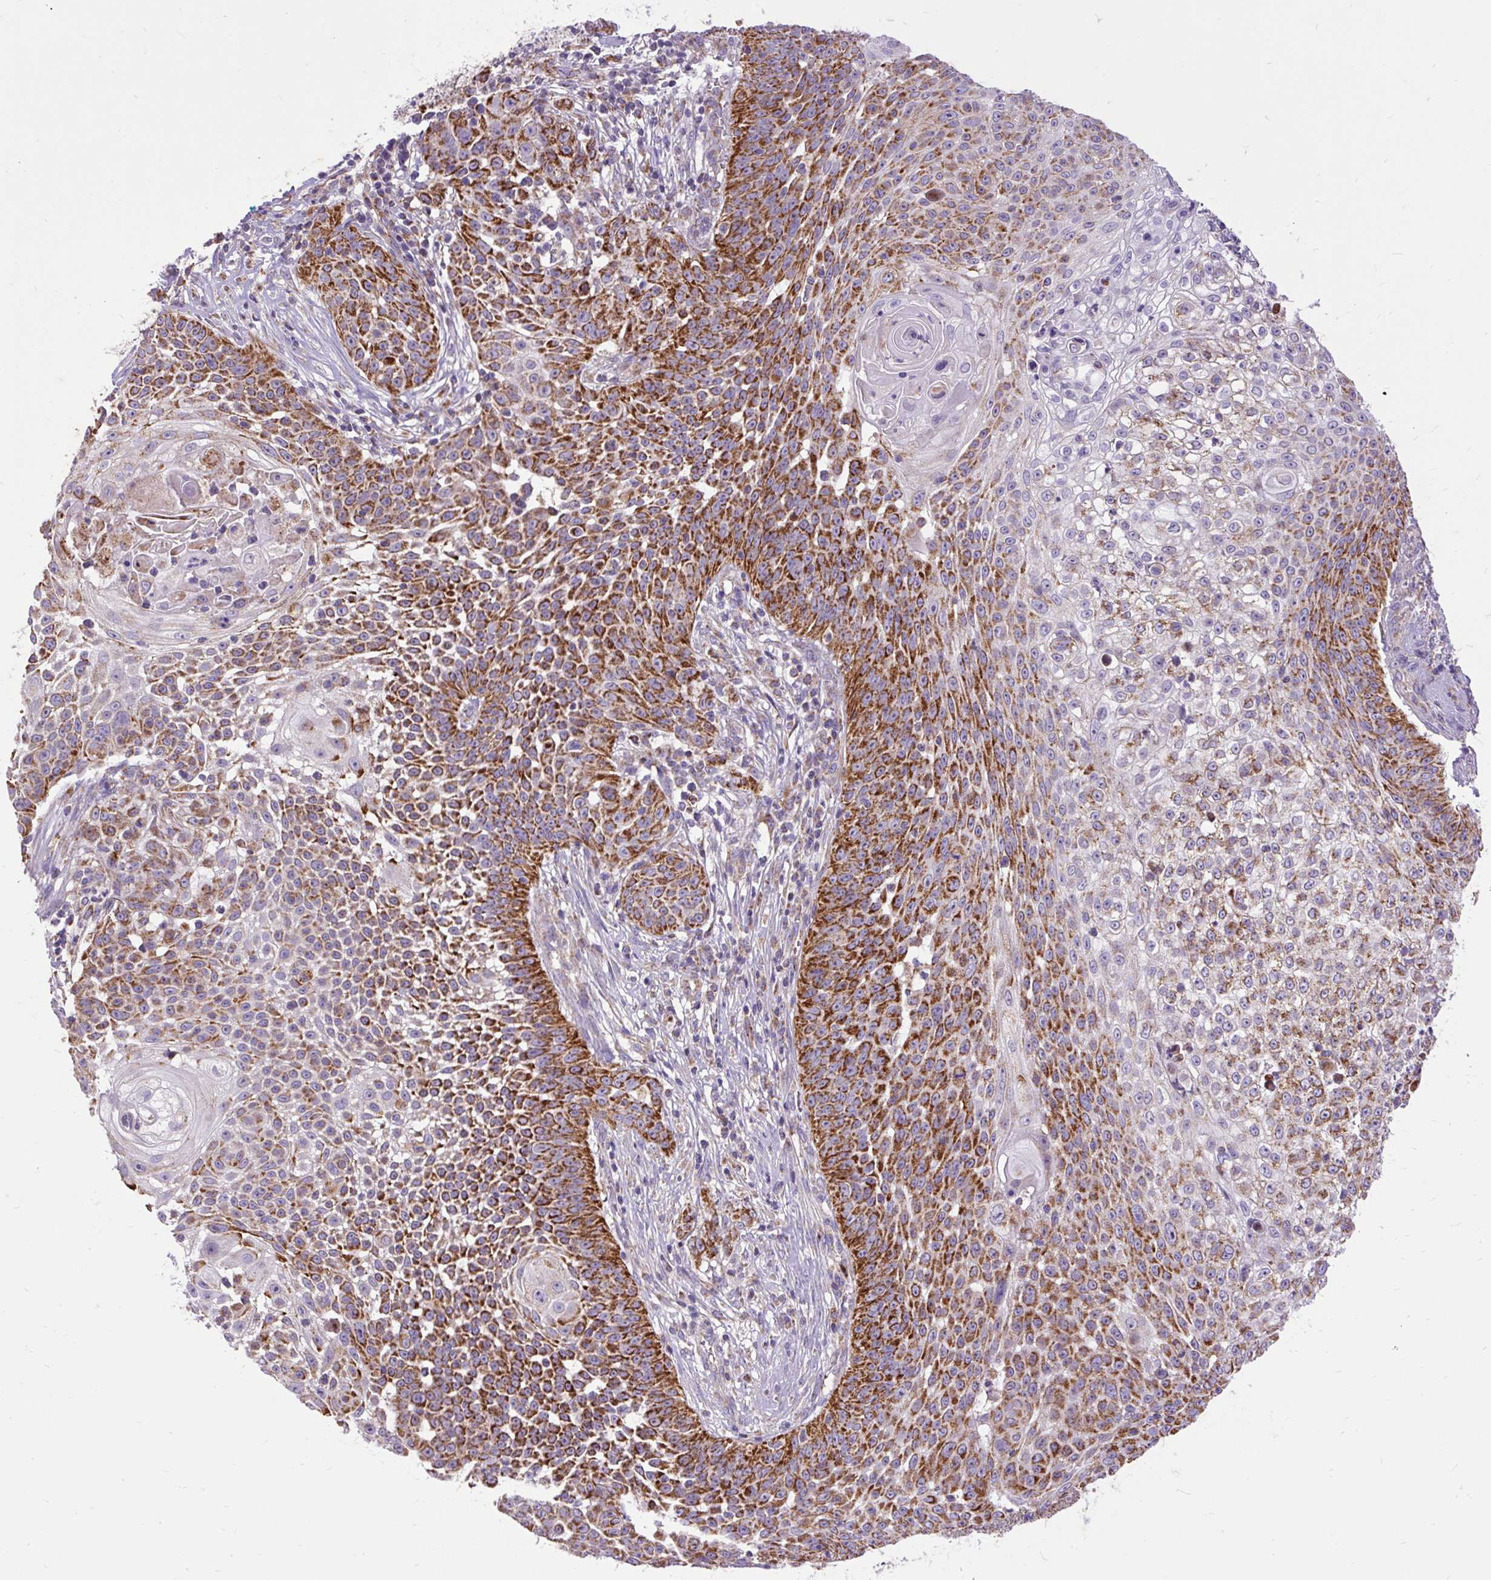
{"staining": {"intensity": "strong", "quantity": ">75%", "location": "cytoplasmic/membranous"}, "tissue": "skin cancer", "cell_type": "Tumor cells", "image_type": "cancer", "snomed": [{"axis": "morphology", "description": "Squamous cell carcinoma, NOS"}, {"axis": "topography", "description": "Skin"}], "caption": "Protein expression by immunohistochemistry displays strong cytoplasmic/membranous positivity in approximately >75% of tumor cells in skin cancer (squamous cell carcinoma).", "gene": "TOMM40", "patient": {"sex": "male", "age": 24}}